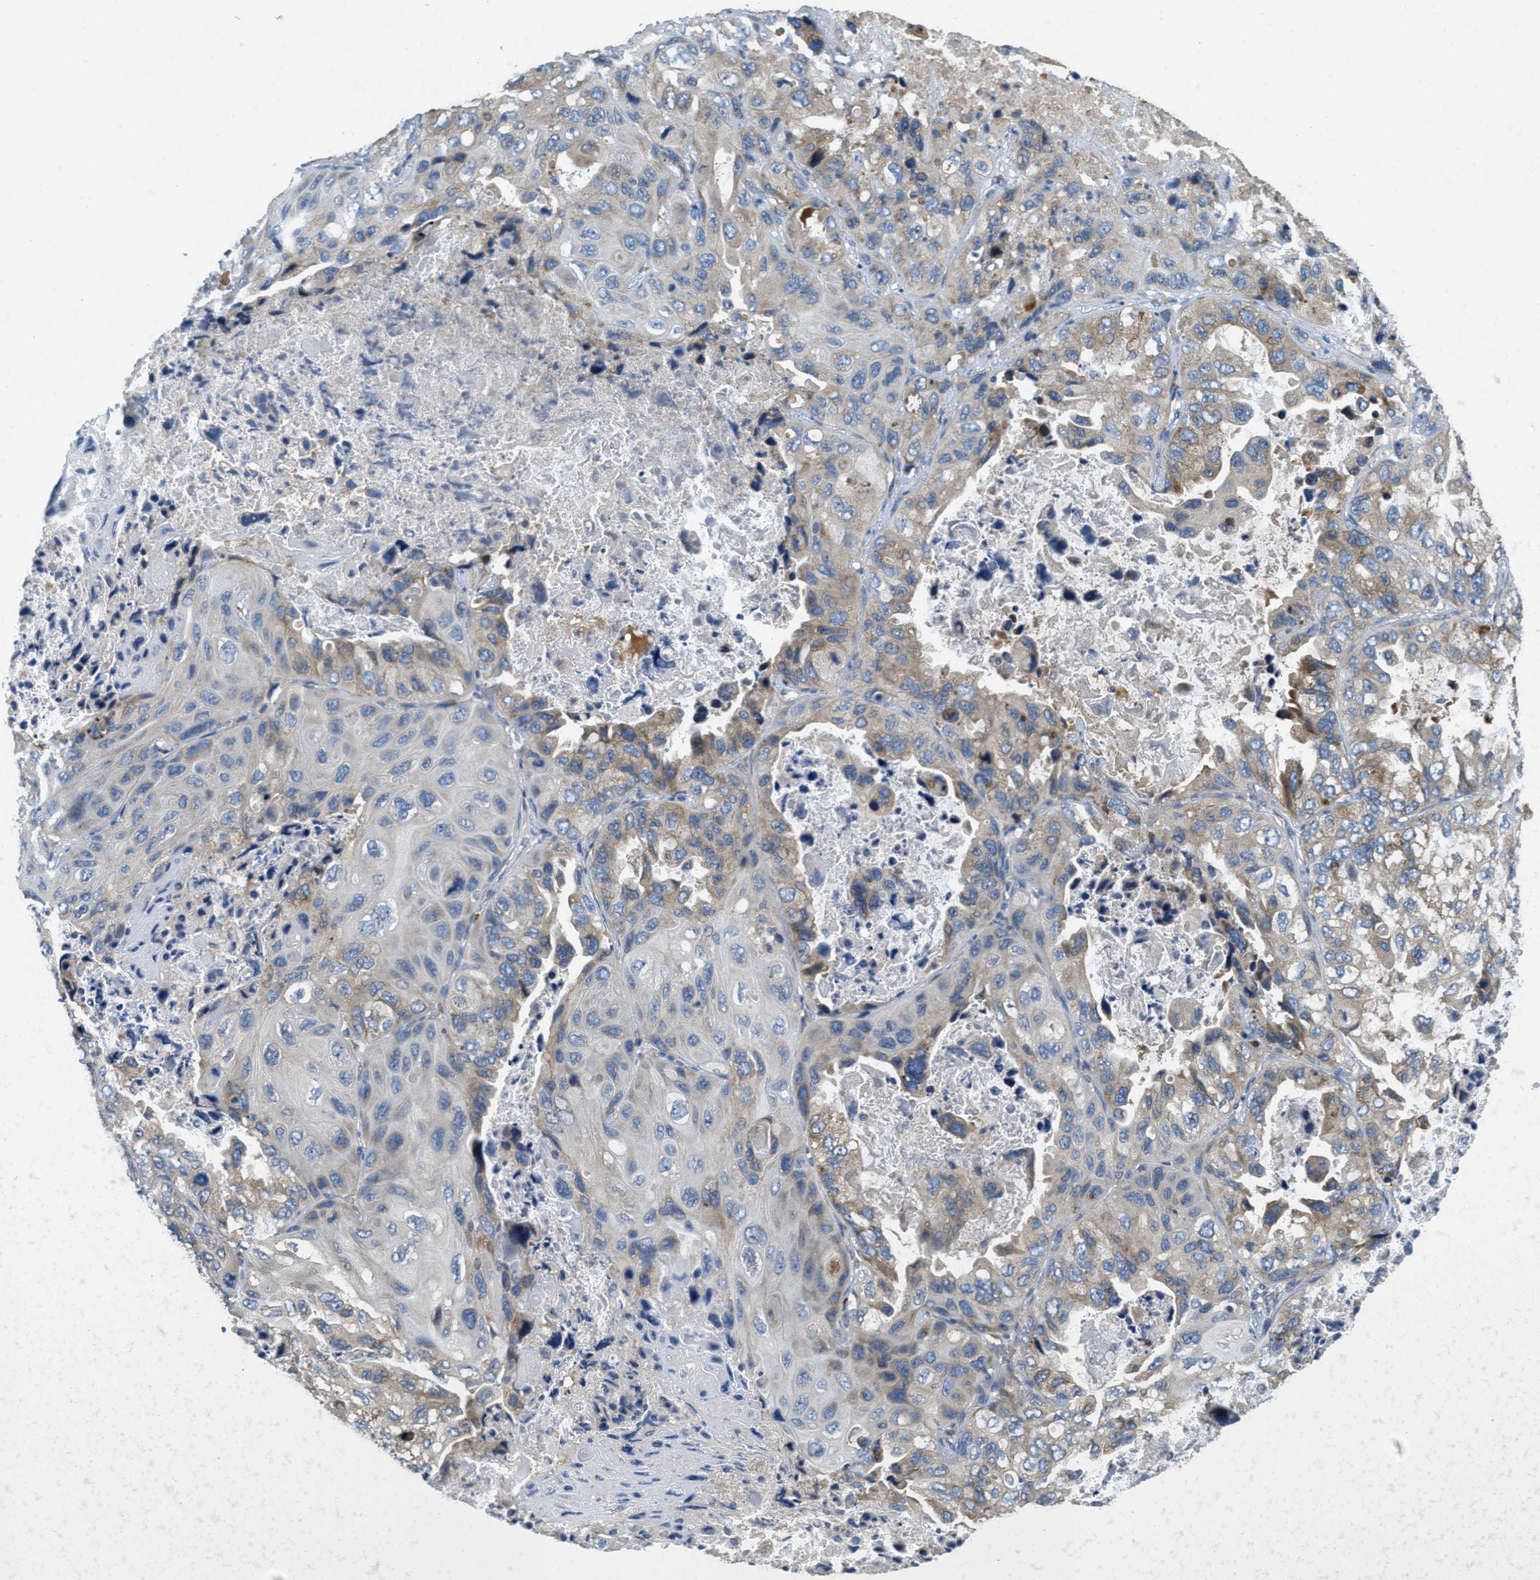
{"staining": {"intensity": "weak", "quantity": "25%-75%", "location": "cytoplasmic/membranous"}, "tissue": "lung cancer", "cell_type": "Tumor cells", "image_type": "cancer", "snomed": [{"axis": "morphology", "description": "Squamous cell carcinoma, NOS"}, {"axis": "topography", "description": "Lung"}], "caption": "This micrograph shows immunohistochemistry staining of human lung cancer, with low weak cytoplasmic/membranous staining in about 25%-75% of tumor cells.", "gene": "SSR1", "patient": {"sex": "female", "age": 73}}